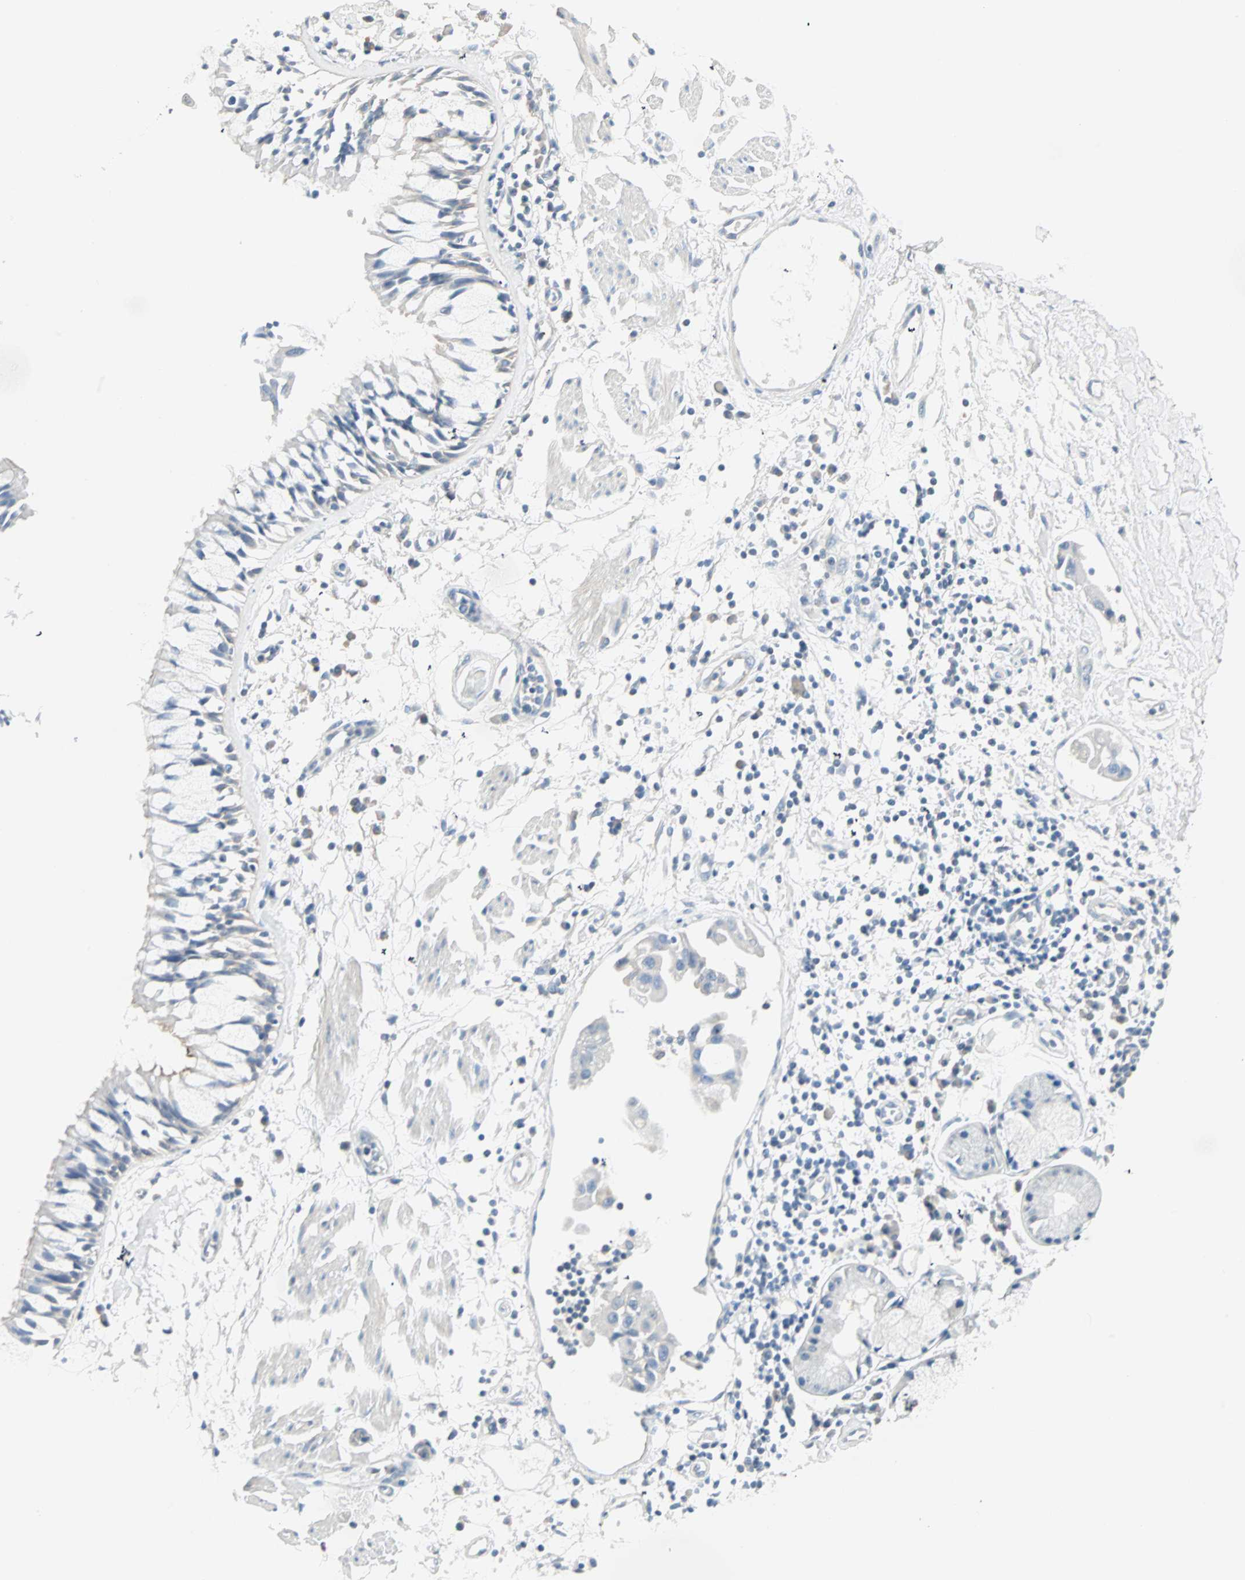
{"staining": {"intensity": "negative", "quantity": "none", "location": "none"}, "tissue": "adipose tissue", "cell_type": "Adipocytes", "image_type": "normal", "snomed": [{"axis": "morphology", "description": "Normal tissue, NOS"}, {"axis": "morphology", "description": "Adenocarcinoma, NOS"}, {"axis": "topography", "description": "Cartilage tissue"}, {"axis": "topography", "description": "Bronchus"}, {"axis": "topography", "description": "Lung"}], "caption": "The histopathology image displays no staining of adipocytes in unremarkable adipose tissue. (Brightfield microscopy of DAB IHC at high magnification).", "gene": "SULT1C2", "patient": {"sex": "female", "age": 67}}